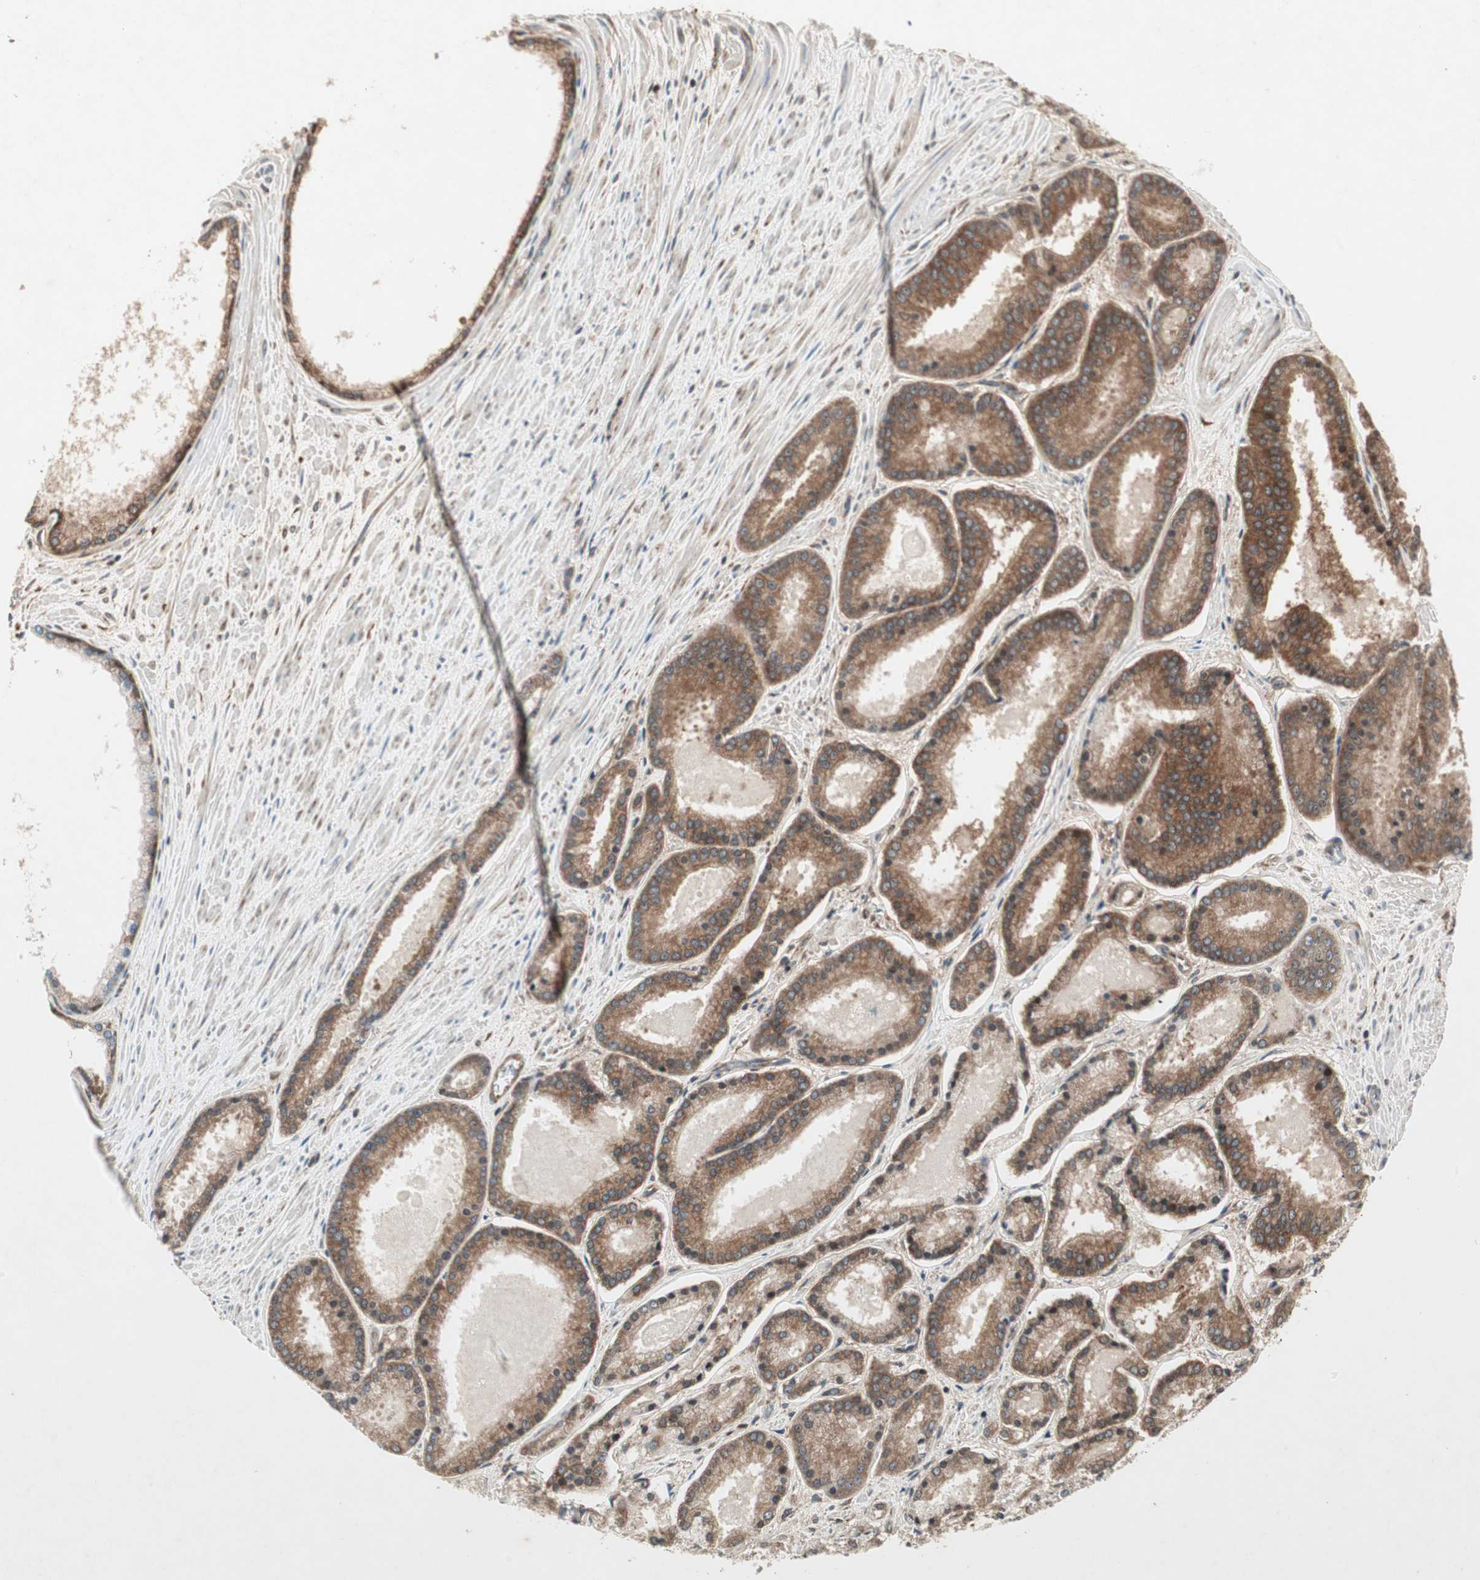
{"staining": {"intensity": "moderate", "quantity": ">75%", "location": "cytoplasmic/membranous"}, "tissue": "prostate cancer", "cell_type": "Tumor cells", "image_type": "cancer", "snomed": [{"axis": "morphology", "description": "Adenocarcinoma, Low grade"}, {"axis": "topography", "description": "Prostate"}], "caption": "Prostate cancer stained with a brown dye shows moderate cytoplasmic/membranous positive staining in about >75% of tumor cells.", "gene": "IRS1", "patient": {"sex": "male", "age": 59}}